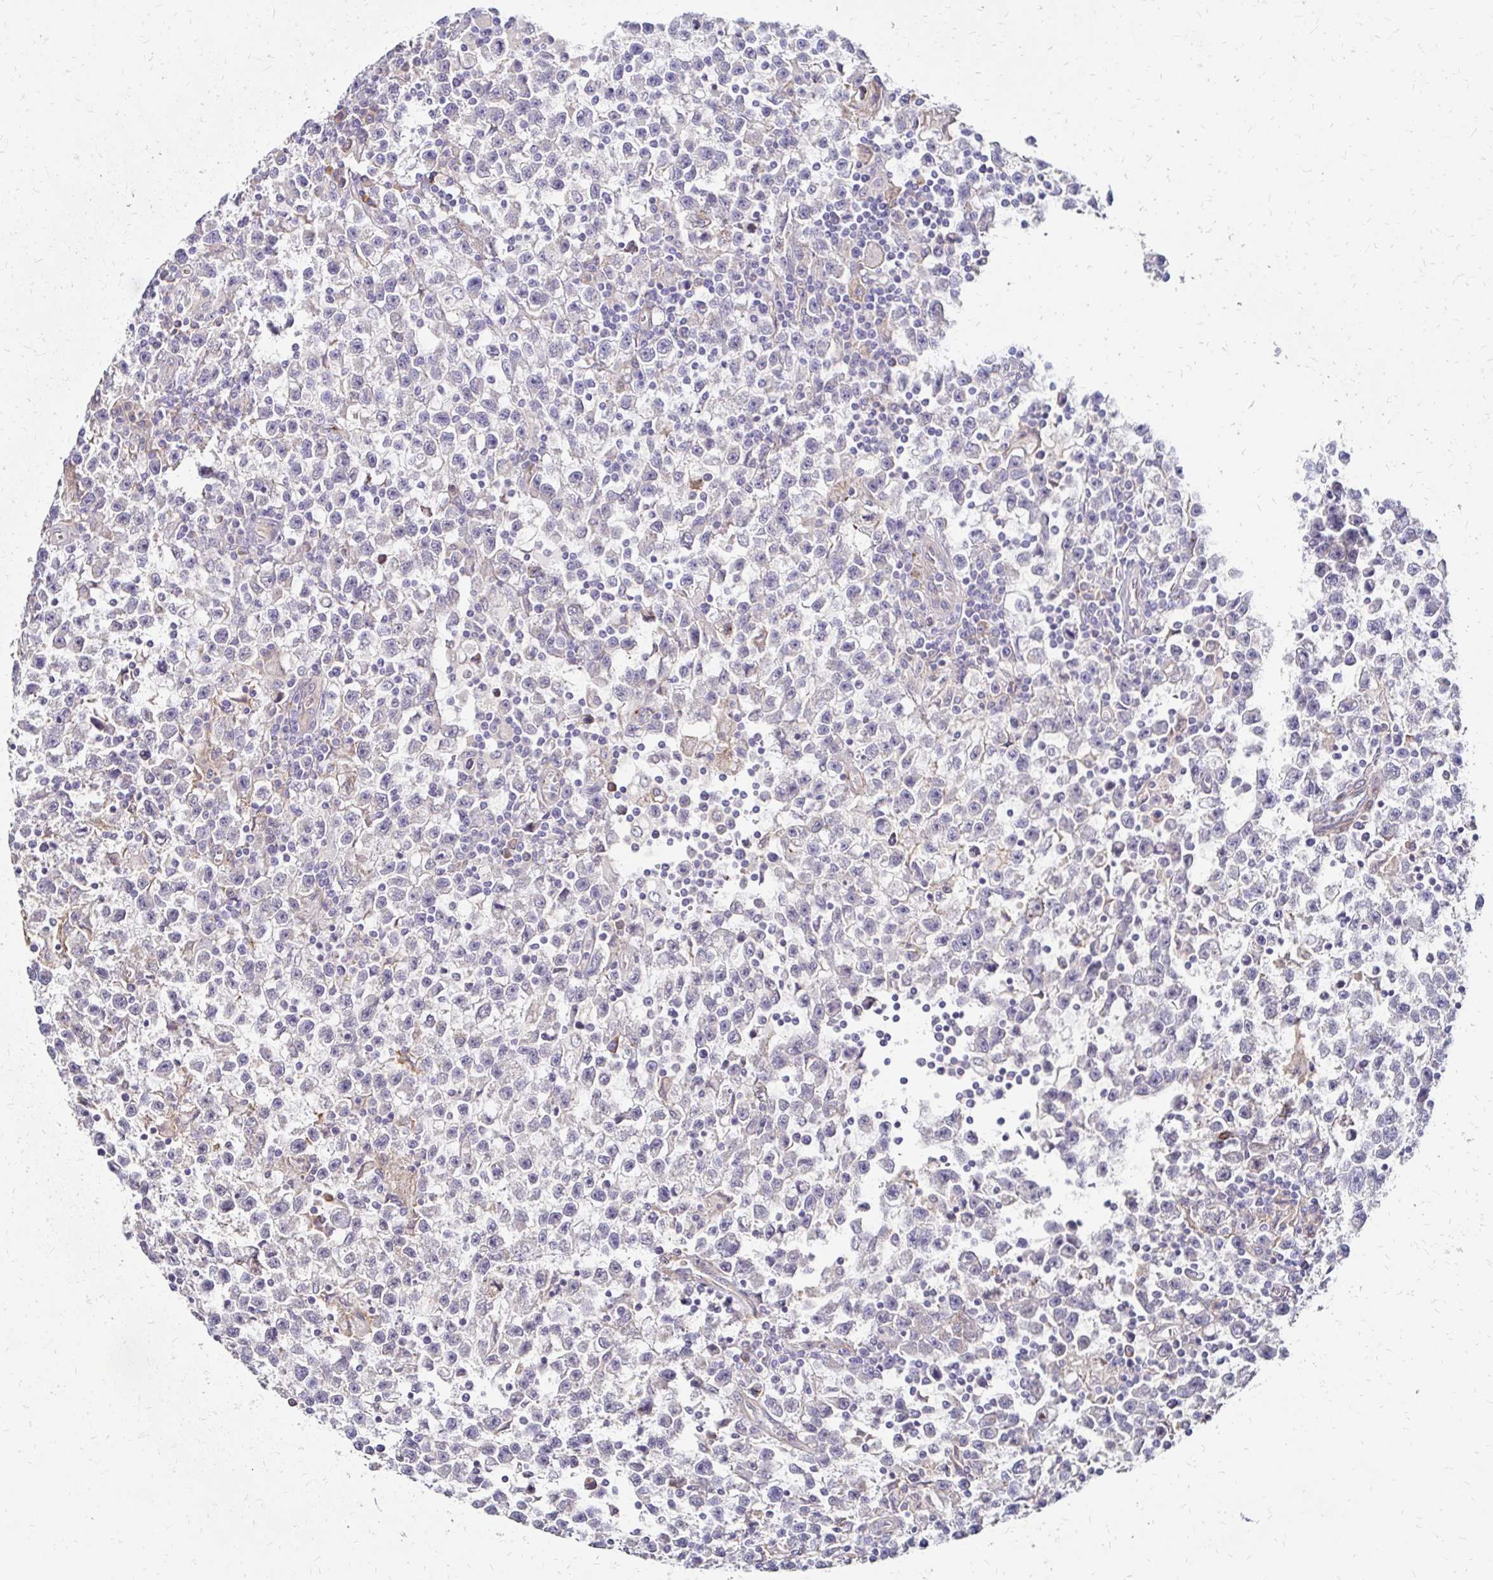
{"staining": {"intensity": "negative", "quantity": "none", "location": "none"}, "tissue": "testis cancer", "cell_type": "Tumor cells", "image_type": "cancer", "snomed": [{"axis": "morphology", "description": "Seminoma, NOS"}, {"axis": "topography", "description": "Testis"}], "caption": "A photomicrograph of human seminoma (testis) is negative for staining in tumor cells. Nuclei are stained in blue.", "gene": "PRIMA1", "patient": {"sex": "male", "age": 31}}